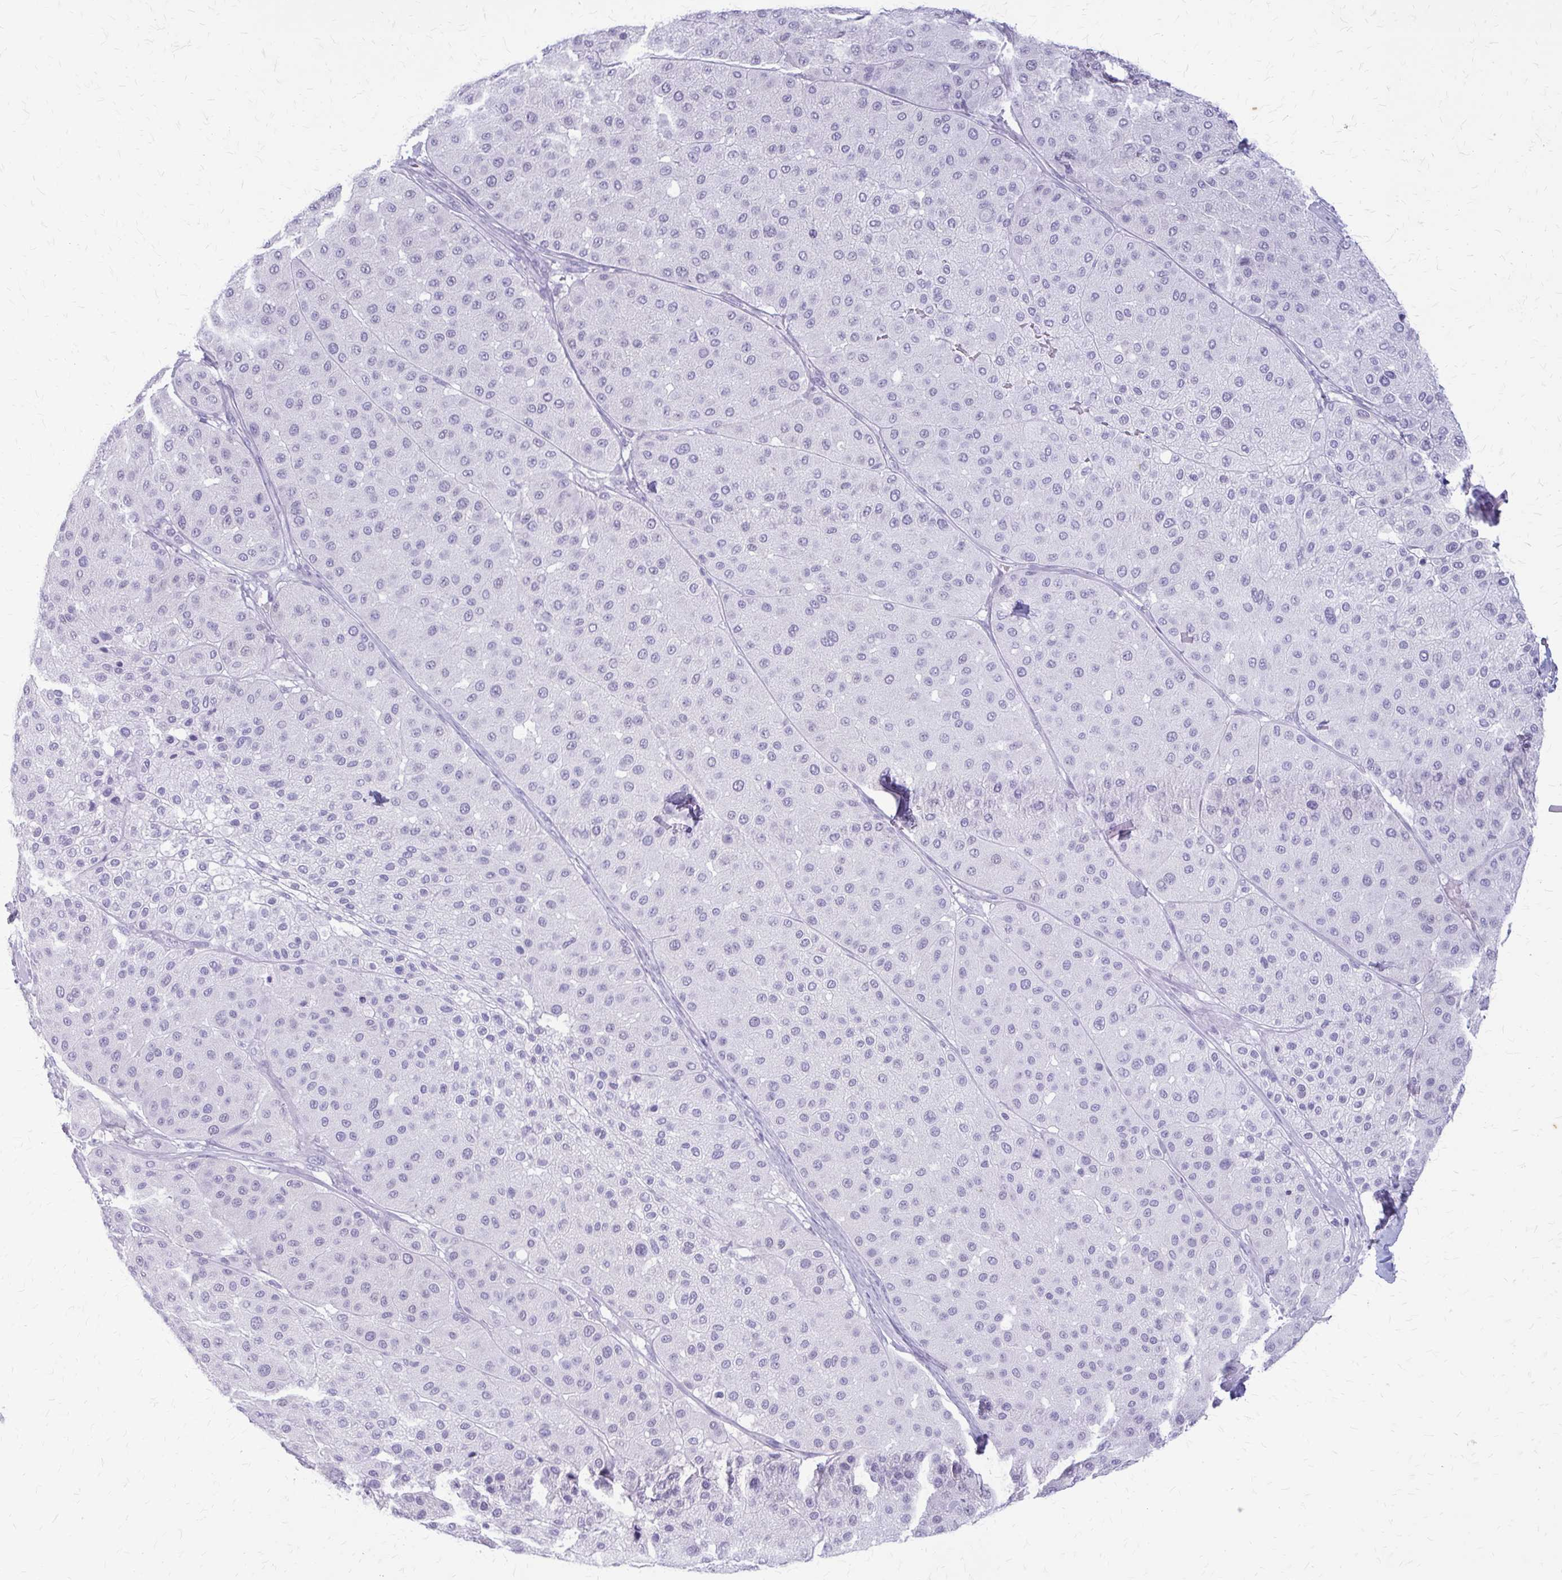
{"staining": {"intensity": "negative", "quantity": "none", "location": "none"}, "tissue": "melanoma", "cell_type": "Tumor cells", "image_type": "cancer", "snomed": [{"axis": "morphology", "description": "Malignant melanoma, Metastatic site"}, {"axis": "topography", "description": "Smooth muscle"}], "caption": "IHC of human melanoma demonstrates no staining in tumor cells.", "gene": "KRT5", "patient": {"sex": "male", "age": 41}}